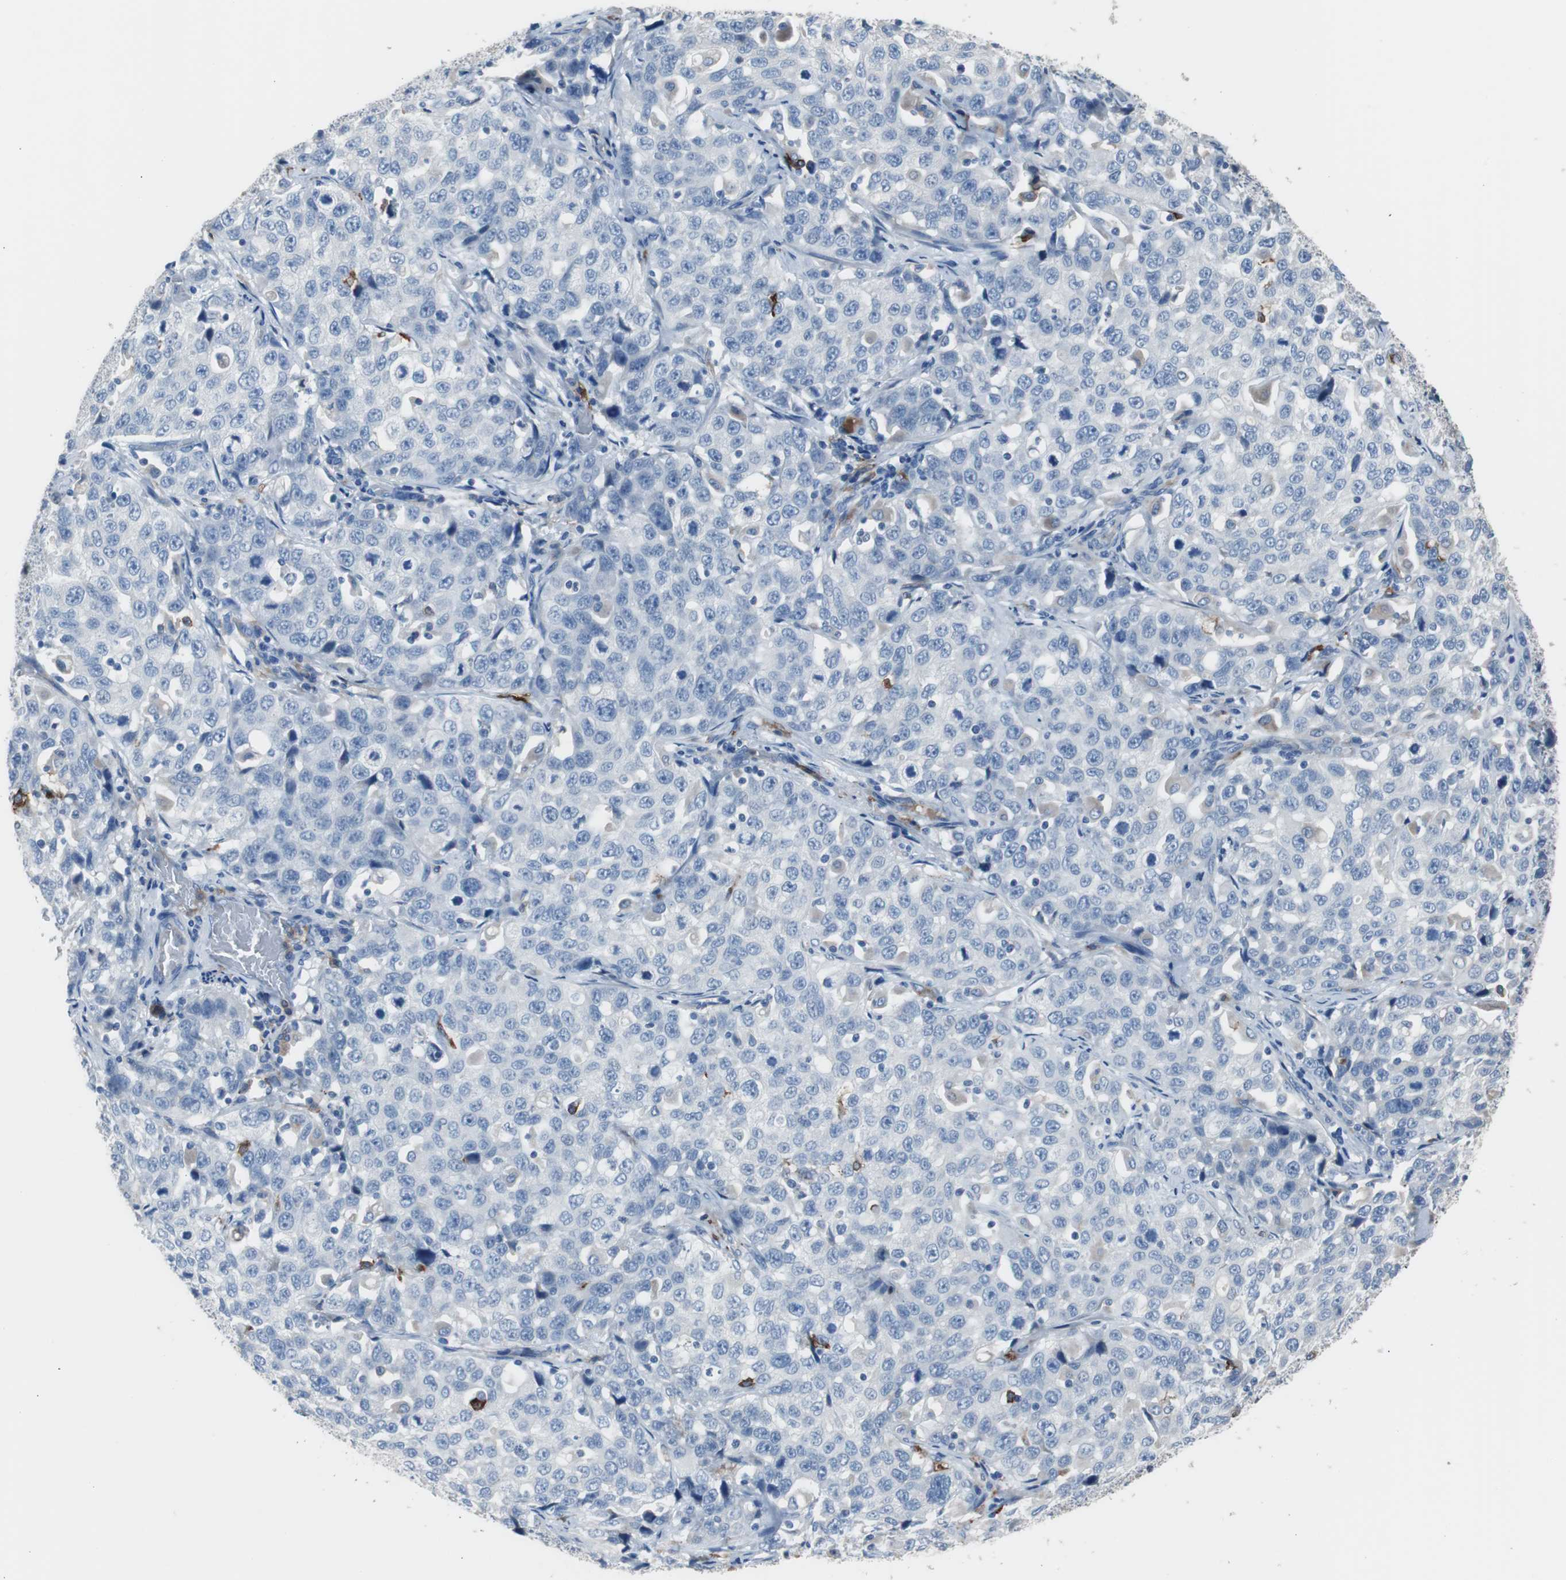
{"staining": {"intensity": "negative", "quantity": "none", "location": "none"}, "tissue": "stomach cancer", "cell_type": "Tumor cells", "image_type": "cancer", "snomed": [{"axis": "morphology", "description": "Normal tissue, NOS"}, {"axis": "morphology", "description": "Adenocarcinoma, NOS"}, {"axis": "topography", "description": "Stomach"}], "caption": "This is an IHC photomicrograph of human stomach cancer. There is no staining in tumor cells.", "gene": "FCGR2B", "patient": {"sex": "male", "age": 48}}